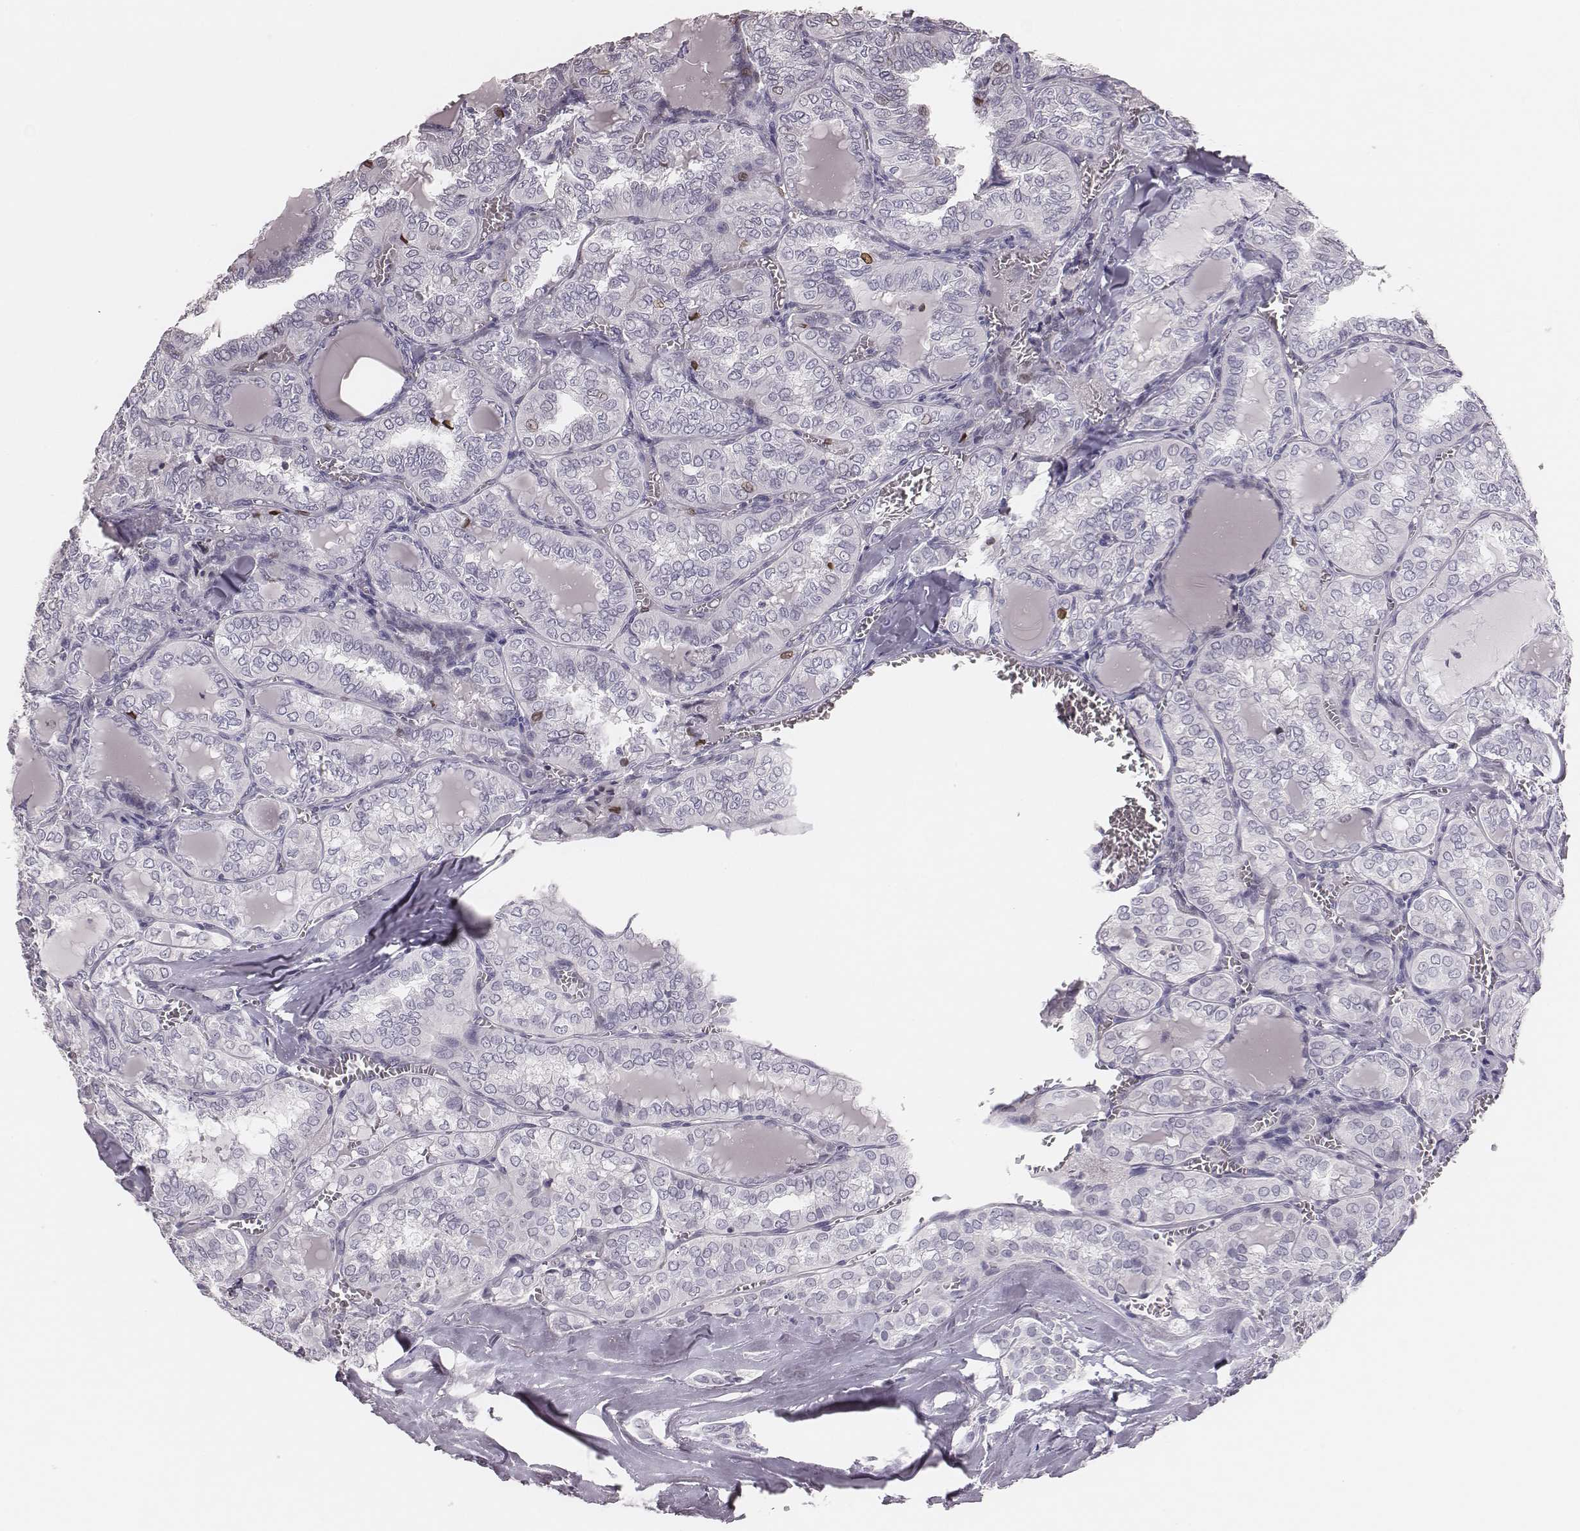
{"staining": {"intensity": "negative", "quantity": "none", "location": "none"}, "tissue": "thyroid cancer", "cell_type": "Tumor cells", "image_type": "cancer", "snomed": [{"axis": "morphology", "description": "Papillary adenocarcinoma, NOS"}, {"axis": "topography", "description": "Thyroid gland"}], "caption": "The immunohistochemistry (IHC) histopathology image has no significant expression in tumor cells of thyroid cancer (papillary adenocarcinoma) tissue.", "gene": "ADGRF4", "patient": {"sex": "female", "age": 41}}